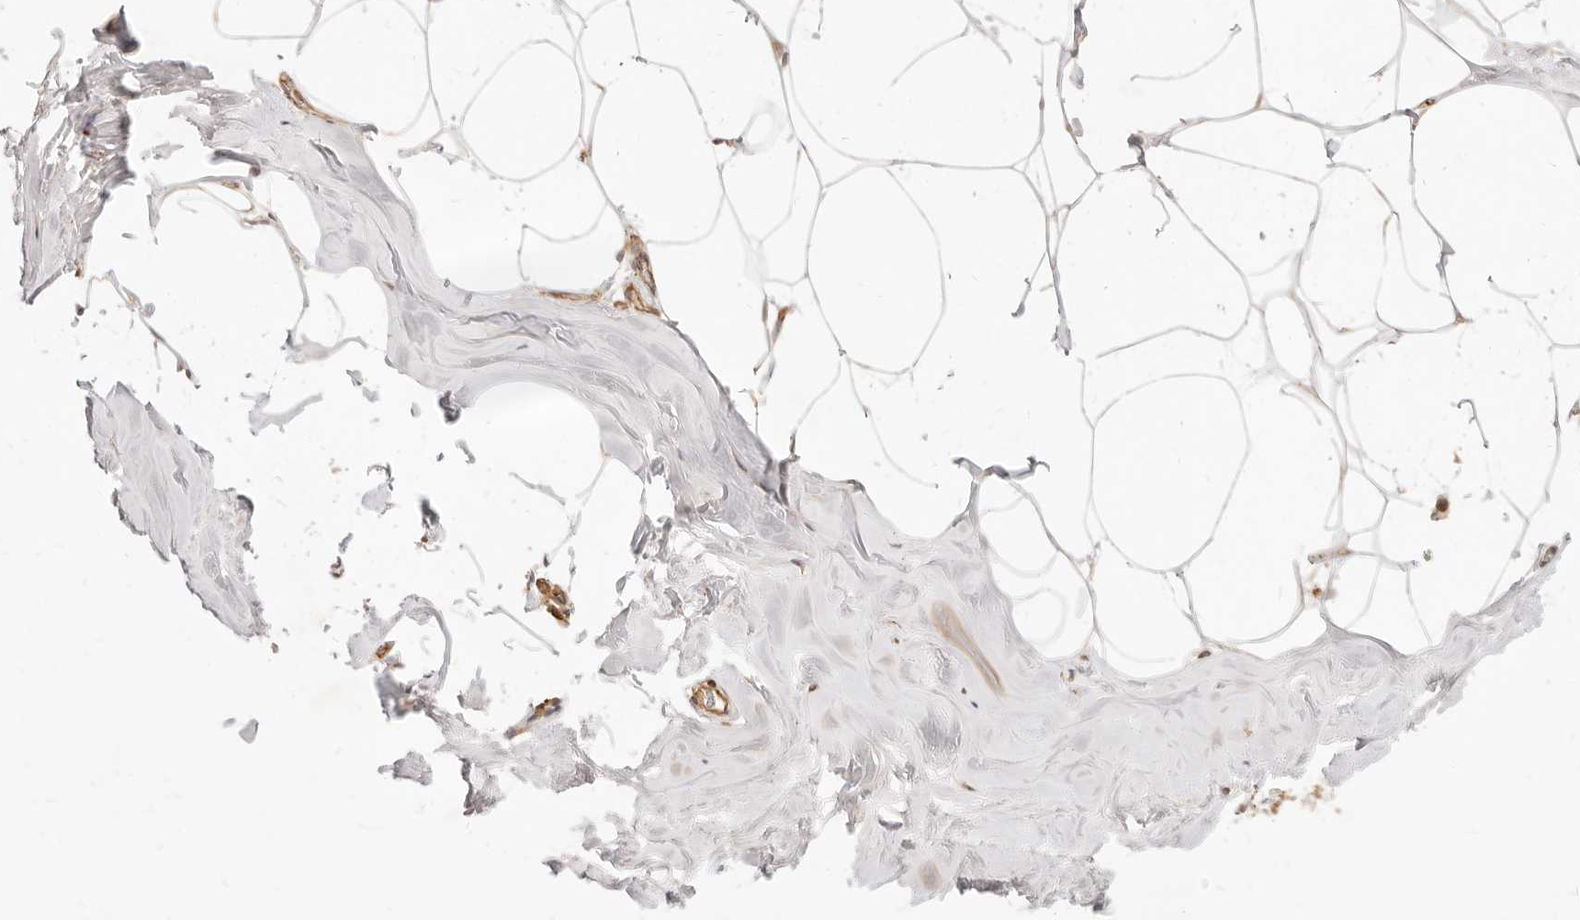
{"staining": {"intensity": "moderate", "quantity": ">75%", "location": "cytoplasmic/membranous"}, "tissue": "adipose tissue", "cell_type": "Adipocytes", "image_type": "normal", "snomed": [{"axis": "morphology", "description": "Normal tissue, NOS"}, {"axis": "morphology", "description": "Fibrosis, NOS"}, {"axis": "topography", "description": "Breast"}, {"axis": "topography", "description": "Adipose tissue"}], "caption": "Adipose tissue stained for a protein (brown) exhibits moderate cytoplasmic/membranous positive staining in approximately >75% of adipocytes.", "gene": "UBXN10", "patient": {"sex": "female", "age": 39}}